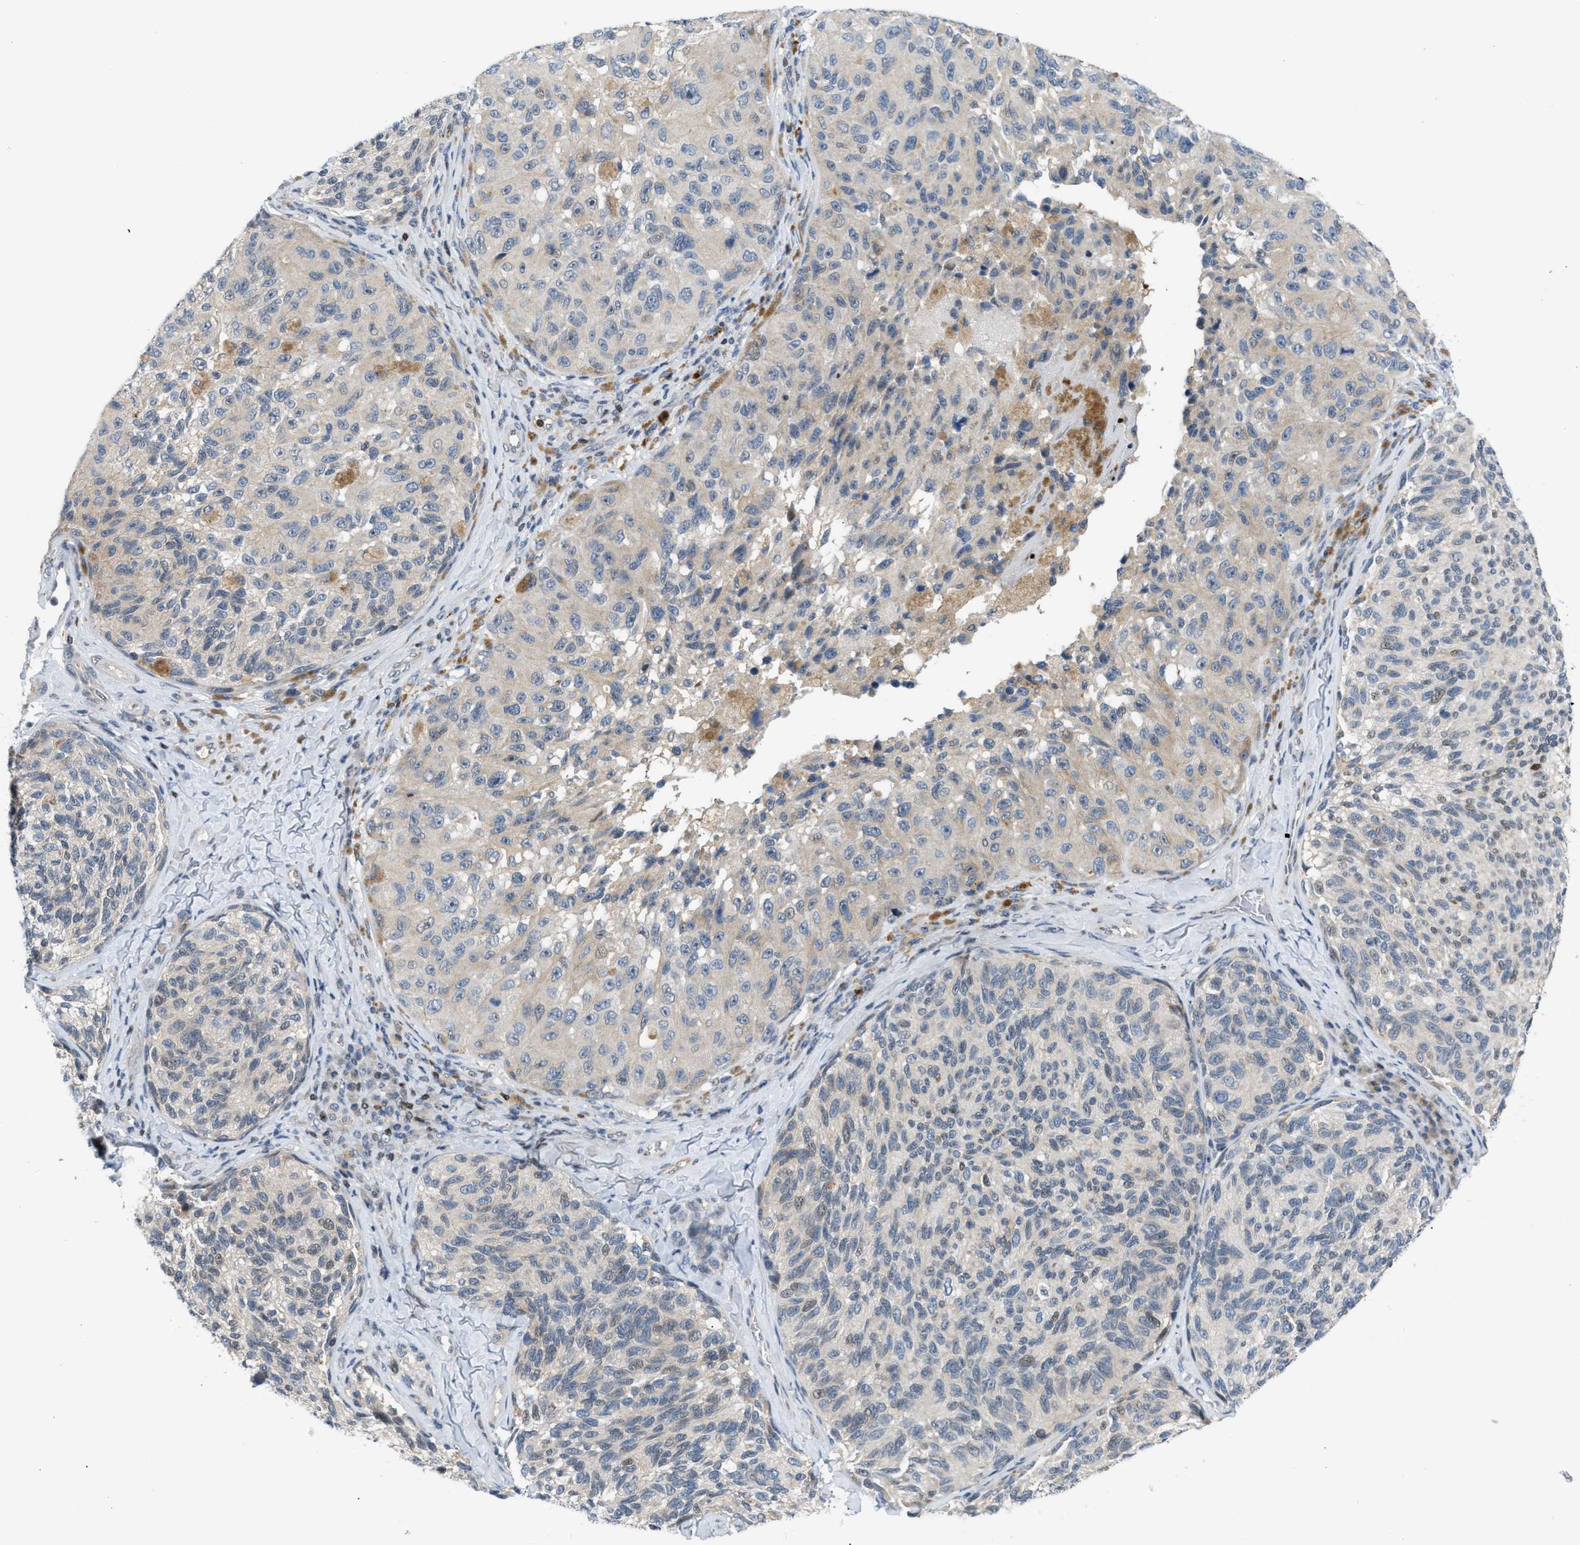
{"staining": {"intensity": "weak", "quantity": "<25%", "location": "cytoplasmic/membranous"}, "tissue": "melanoma", "cell_type": "Tumor cells", "image_type": "cancer", "snomed": [{"axis": "morphology", "description": "Malignant melanoma, NOS"}, {"axis": "topography", "description": "Skin"}], "caption": "Immunohistochemistry histopathology image of neoplastic tissue: melanoma stained with DAB (3,3'-diaminobenzidine) reveals no significant protein positivity in tumor cells.", "gene": "NPS", "patient": {"sex": "female", "age": 73}}